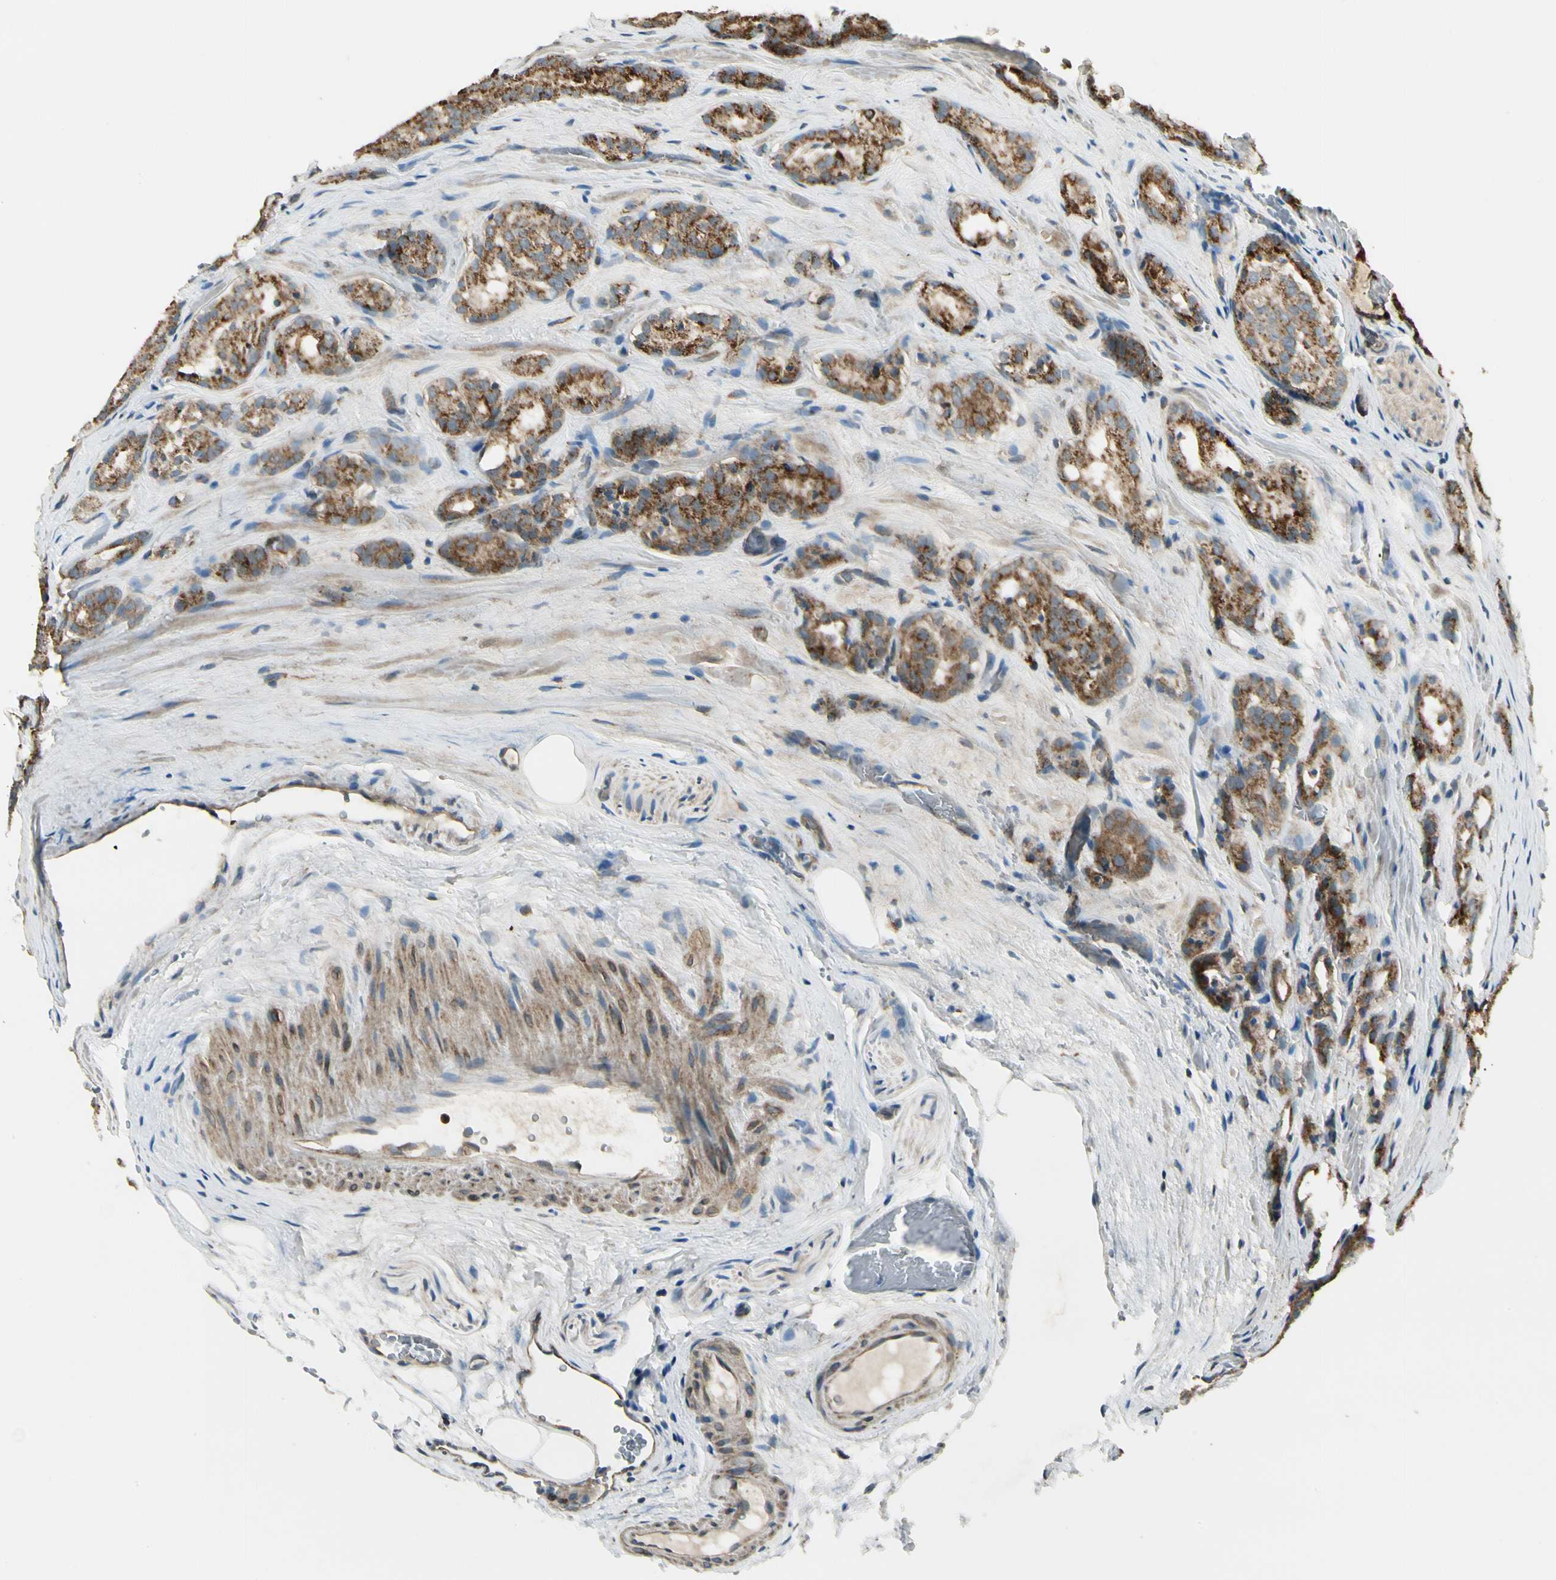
{"staining": {"intensity": "strong", "quantity": ">75%", "location": "cytoplasmic/membranous"}, "tissue": "prostate cancer", "cell_type": "Tumor cells", "image_type": "cancer", "snomed": [{"axis": "morphology", "description": "Adenocarcinoma, High grade"}, {"axis": "topography", "description": "Prostate"}], "caption": "DAB immunohistochemical staining of prostate adenocarcinoma (high-grade) shows strong cytoplasmic/membranous protein expression in about >75% of tumor cells. The protein is shown in brown color, while the nuclei are stained blue.", "gene": "EPHB3", "patient": {"sex": "male", "age": 64}}